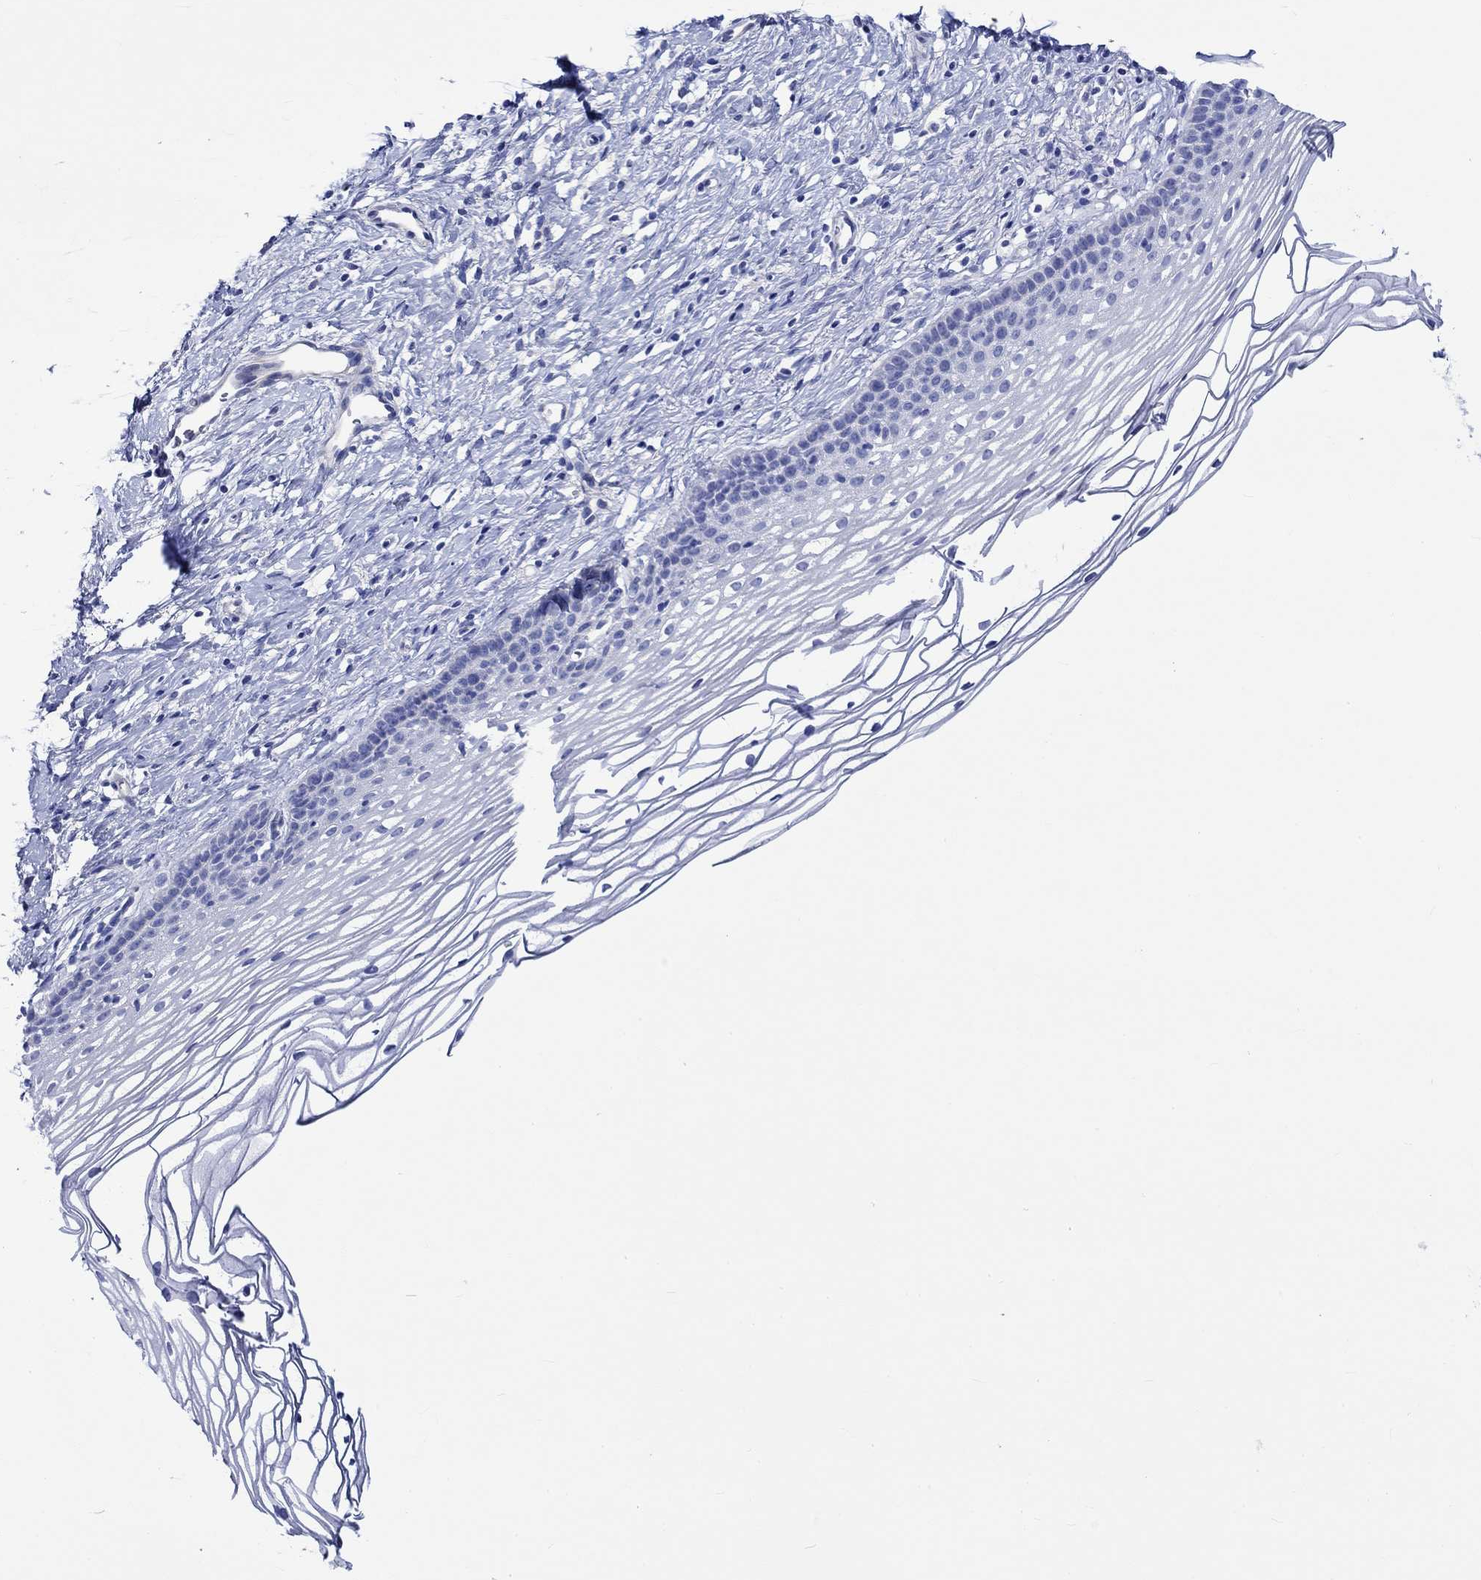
{"staining": {"intensity": "negative", "quantity": "none", "location": "none"}, "tissue": "cervix", "cell_type": "Glandular cells", "image_type": "normal", "snomed": [{"axis": "morphology", "description": "Normal tissue, NOS"}, {"axis": "topography", "description": "Cervix"}], "caption": "Image shows no protein positivity in glandular cells of normal cervix.", "gene": "HARBI1", "patient": {"sex": "female", "age": 39}}